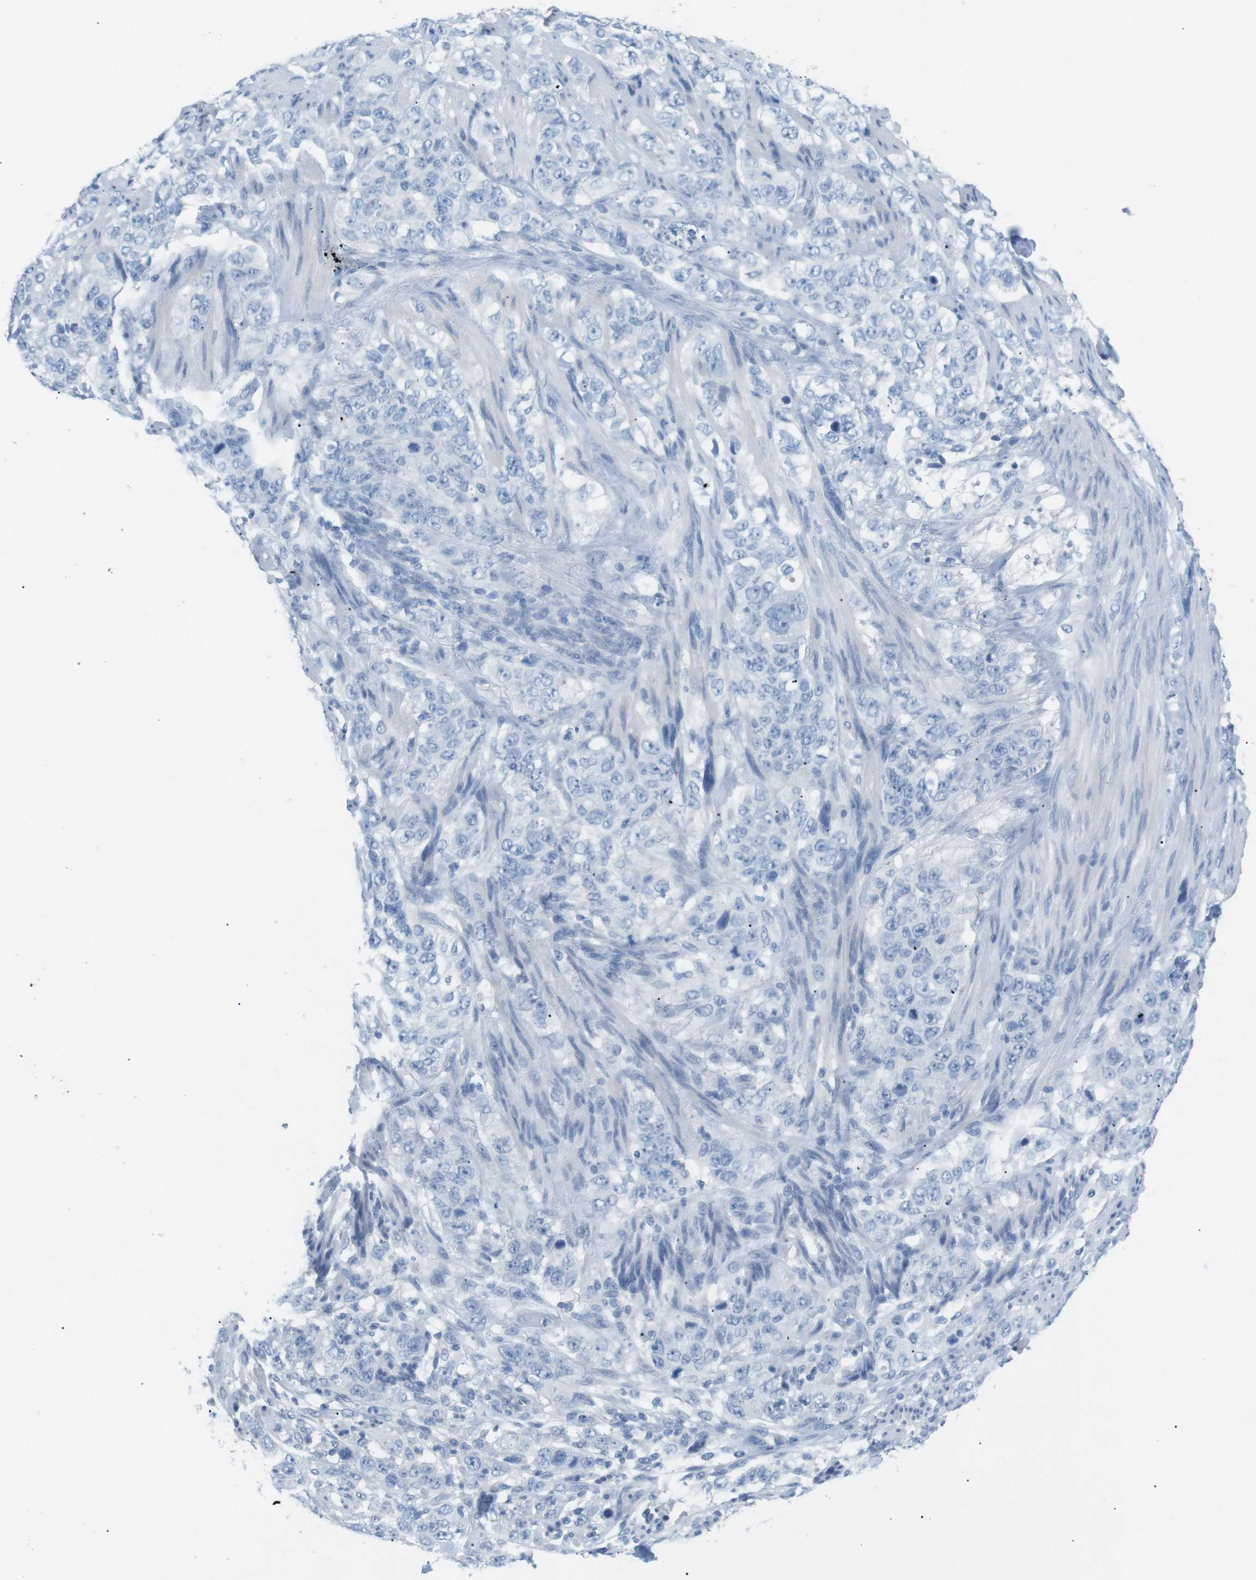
{"staining": {"intensity": "negative", "quantity": "none", "location": "none"}, "tissue": "stomach cancer", "cell_type": "Tumor cells", "image_type": "cancer", "snomed": [{"axis": "morphology", "description": "Adenocarcinoma, NOS"}, {"axis": "topography", "description": "Stomach"}], "caption": "Micrograph shows no significant protein expression in tumor cells of stomach cancer.", "gene": "SALL4", "patient": {"sex": "male", "age": 48}}